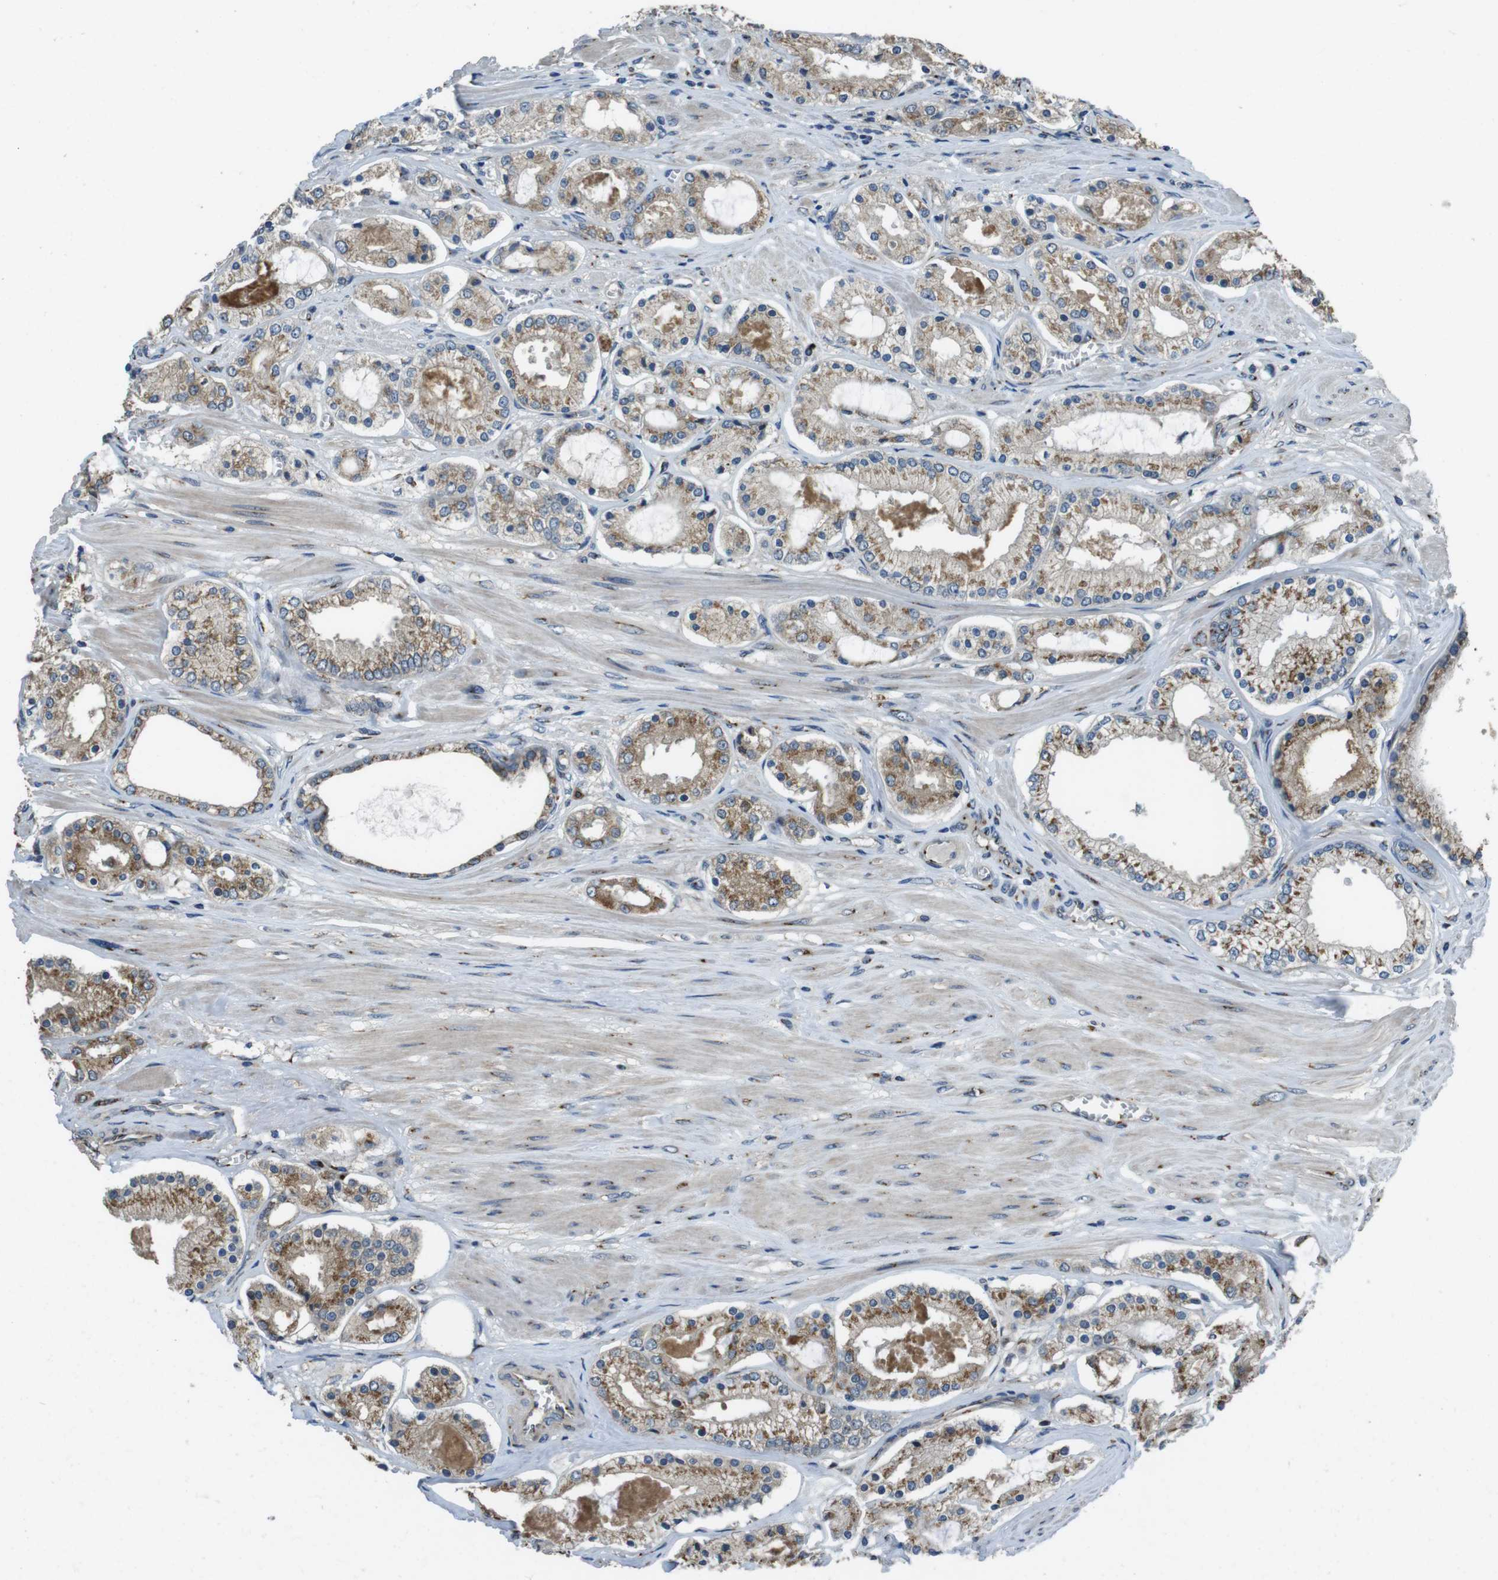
{"staining": {"intensity": "moderate", "quantity": ">75%", "location": "cytoplasmic/membranous"}, "tissue": "prostate cancer", "cell_type": "Tumor cells", "image_type": "cancer", "snomed": [{"axis": "morphology", "description": "Adenocarcinoma, High grade"}, {"axis": "topography", "description": "Prostate"}], "caption": "Immunohistochemistry (IHC) of adenocarcinoma (high-grade) (prostate) displays medium levels of moderate cytoplasmic/membranous expression in about >75% of tumor cells.", "gene": "RAB6A", "patient": {"sex": "male", "age": 66}}